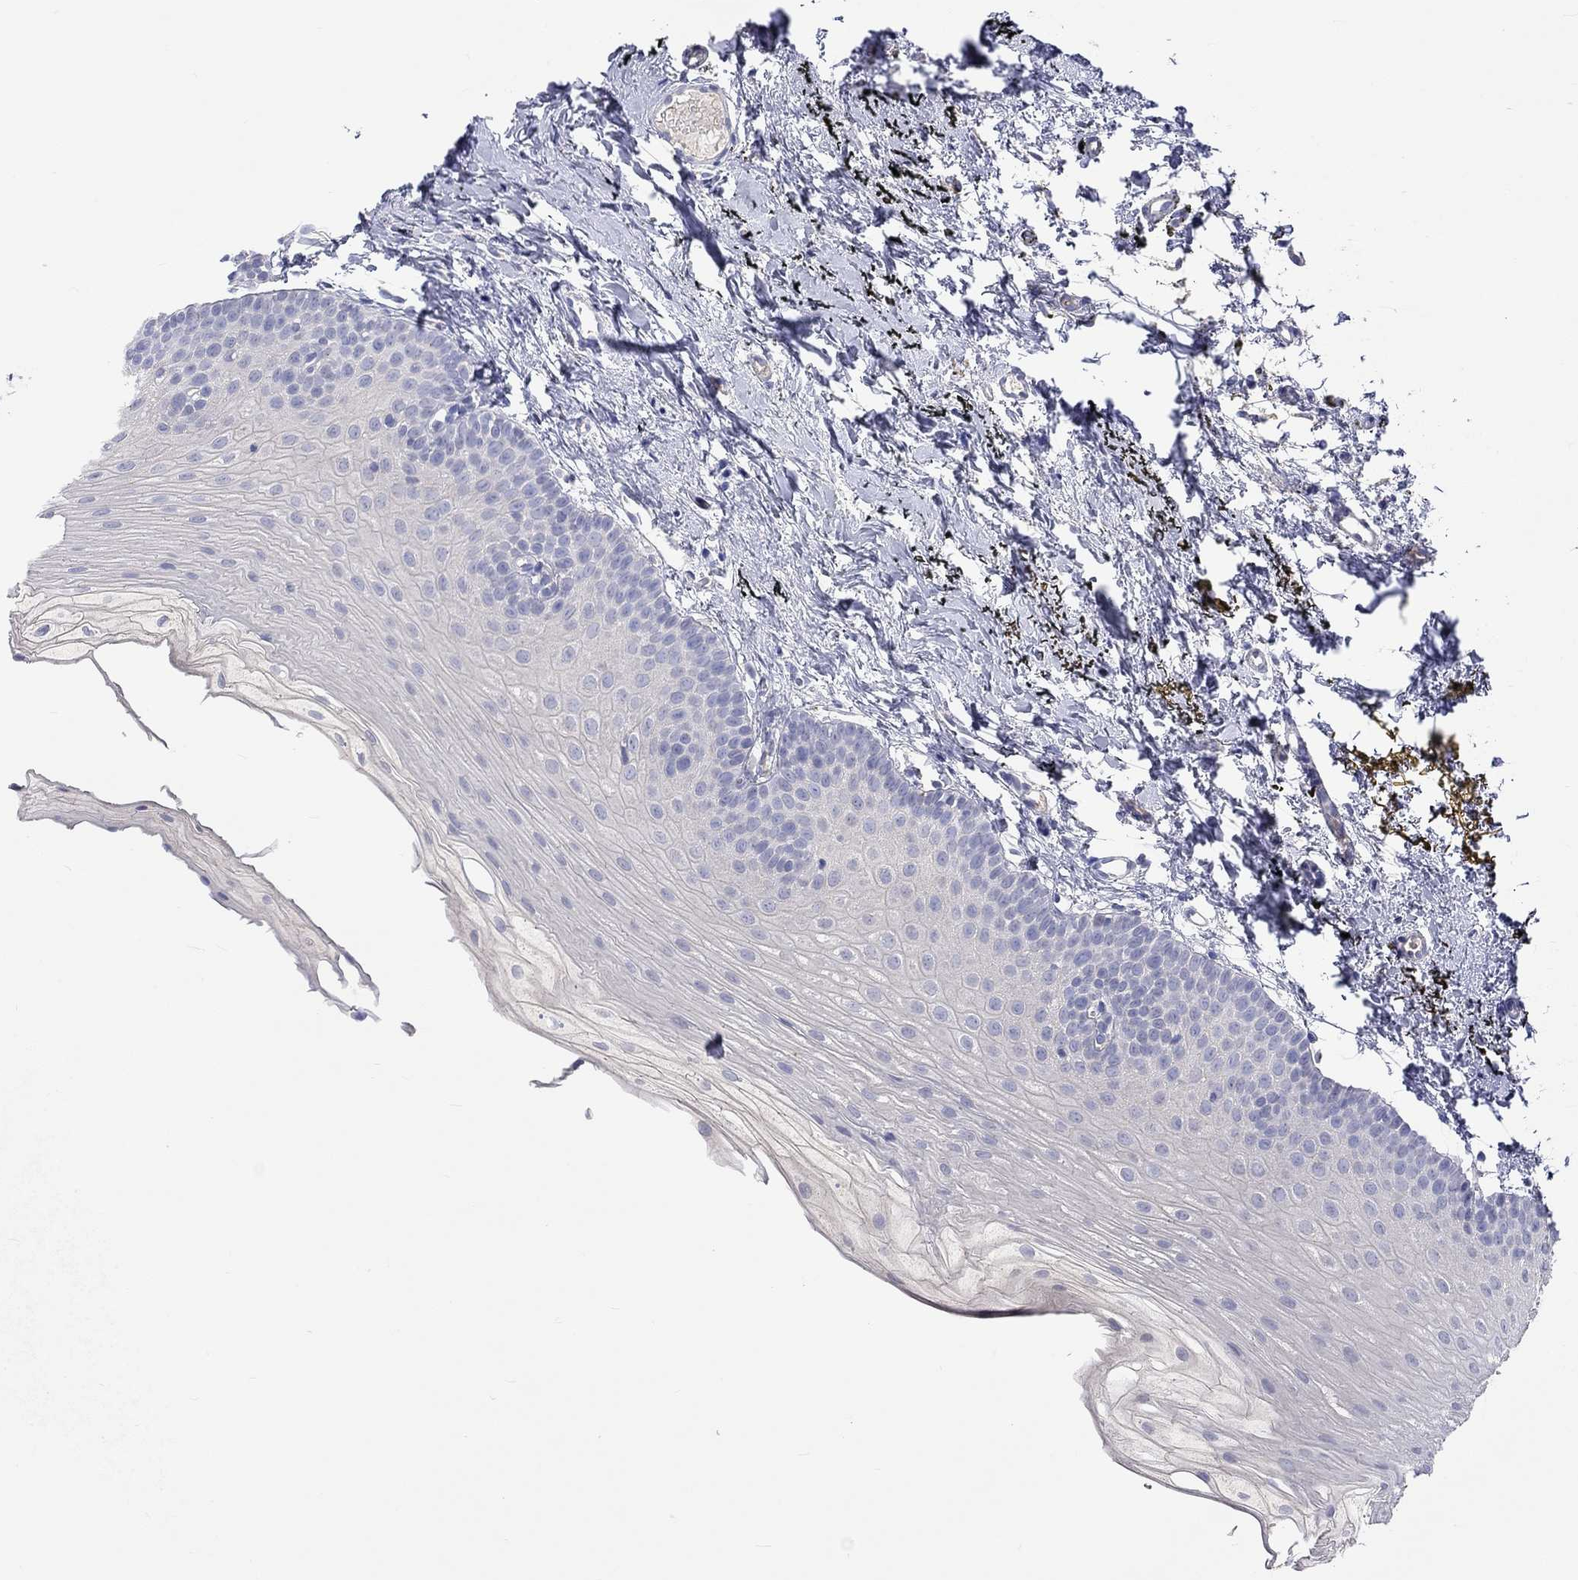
{"staining": {"intensity": "negative", "quantity": "none", "location": "none"}, "tissue": "oral mucosa", "cell_type": "Squamous epithelial cells", "image_type": "normal", "snomed": [{"axis": "morphology", "description": "Normal tissue, NOS"}, {"axis": "topography", "description": "Oral tissue"}], "caption": "The image shows no significant staining in squamous epithelial cells of oral mucosa. (DAB immunohistochemistry (IHC), high magnification).", "gene": "LRFN4", "patient": {"sex": "female", "age": 57}}